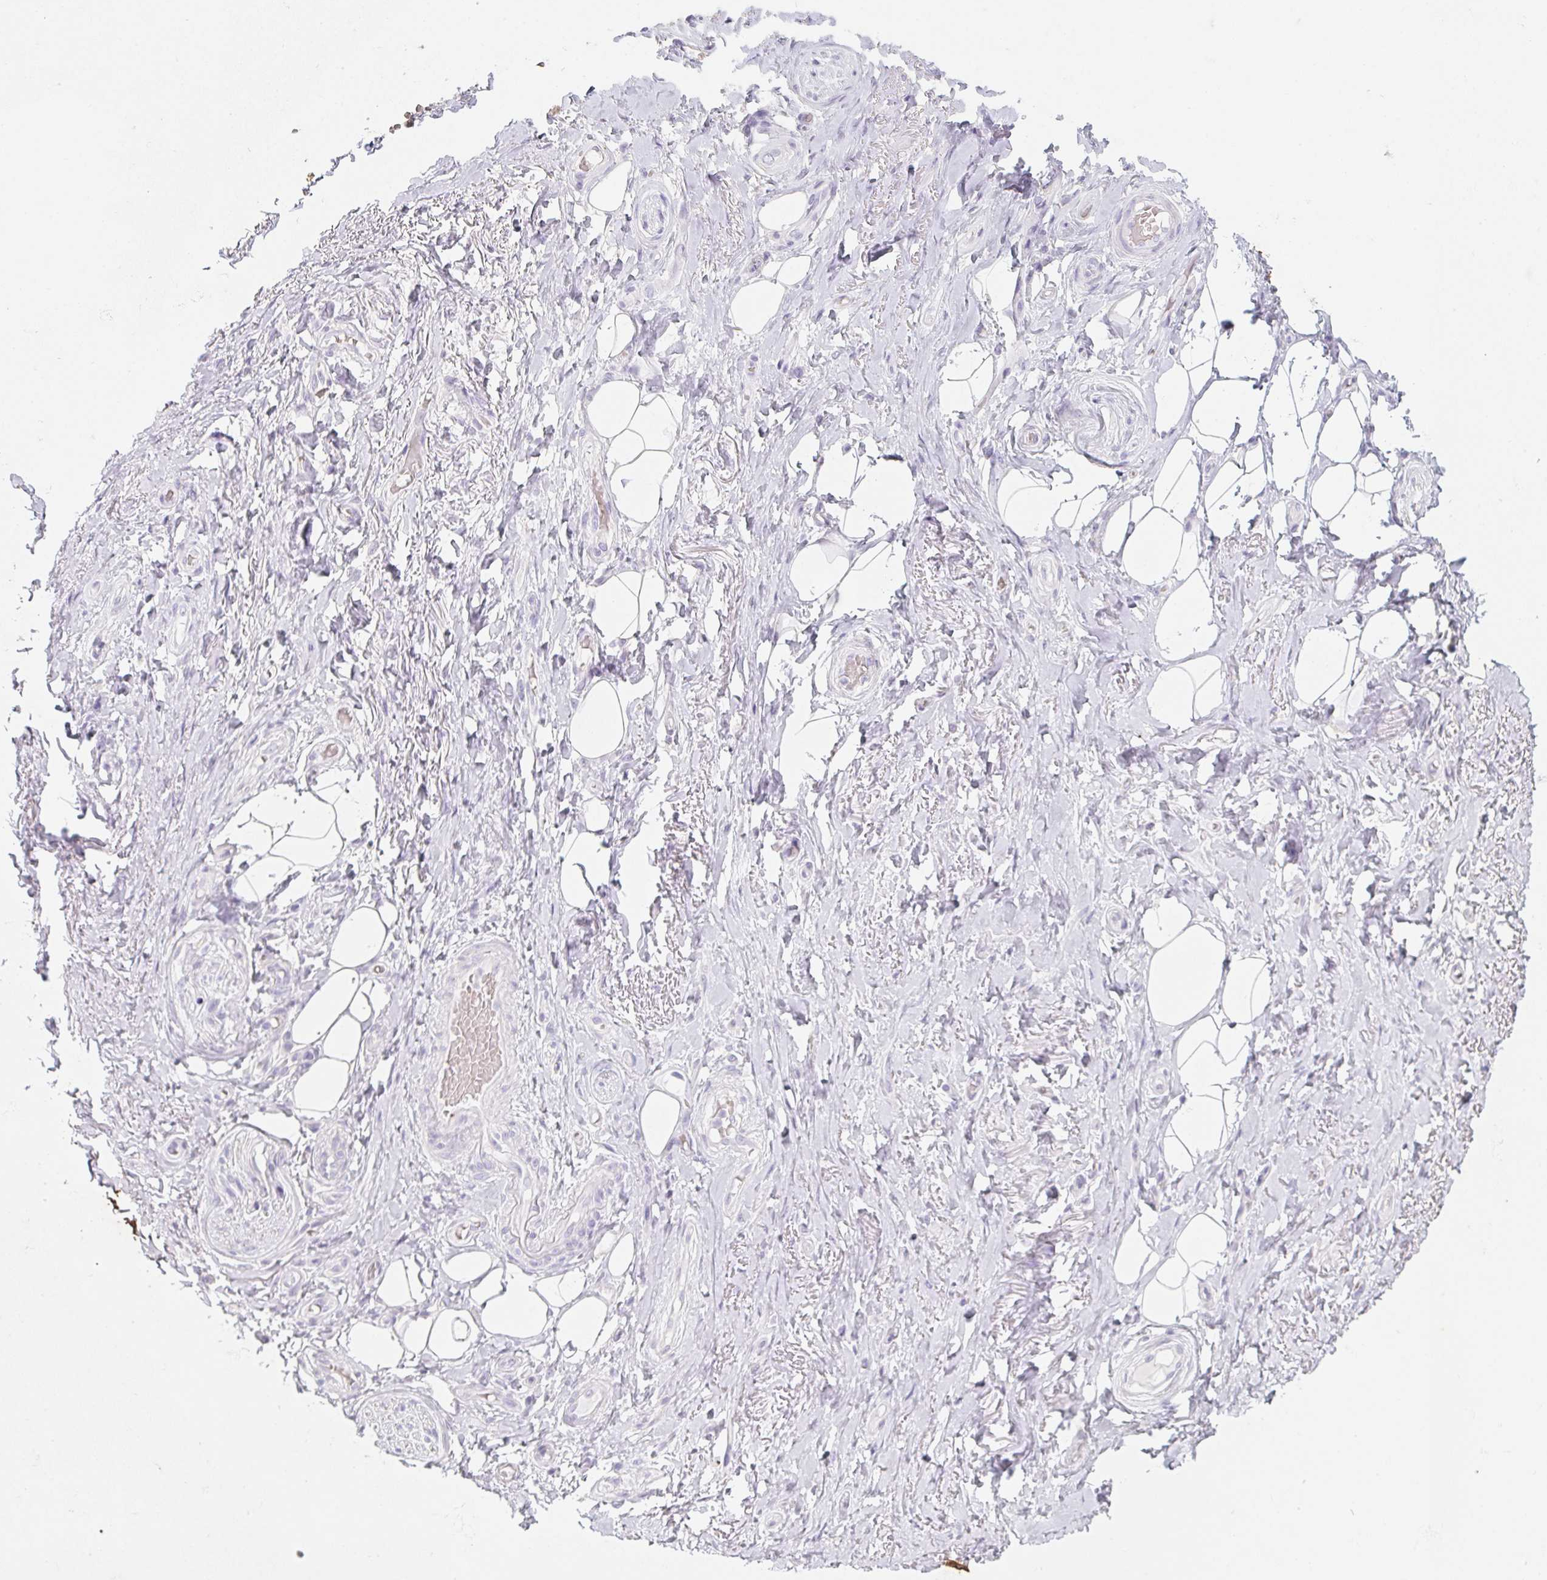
{"staining": {"intensity": "negative", "quantity": "none", "location": "none"}, "tissue": "adipose tissue", "cell_type": "Adipocytes", "image_type": "normal", "snomed": [{"axis": "morphology", "description": "Normal tissue, NOS"}, {"axis": "topography", "description": "Anal"}, {"axis": "topography", "description": "Peripheral nerve tissue"}], "caption": "A micrograph of adipose tissue stained for a protein shows no brown staining in adipocytes. (DAB immunohistochemistry (IHC) with hematoxylin counter stain).", "gene": "DCD", "patient": {"sex": "male", "age": 53}}